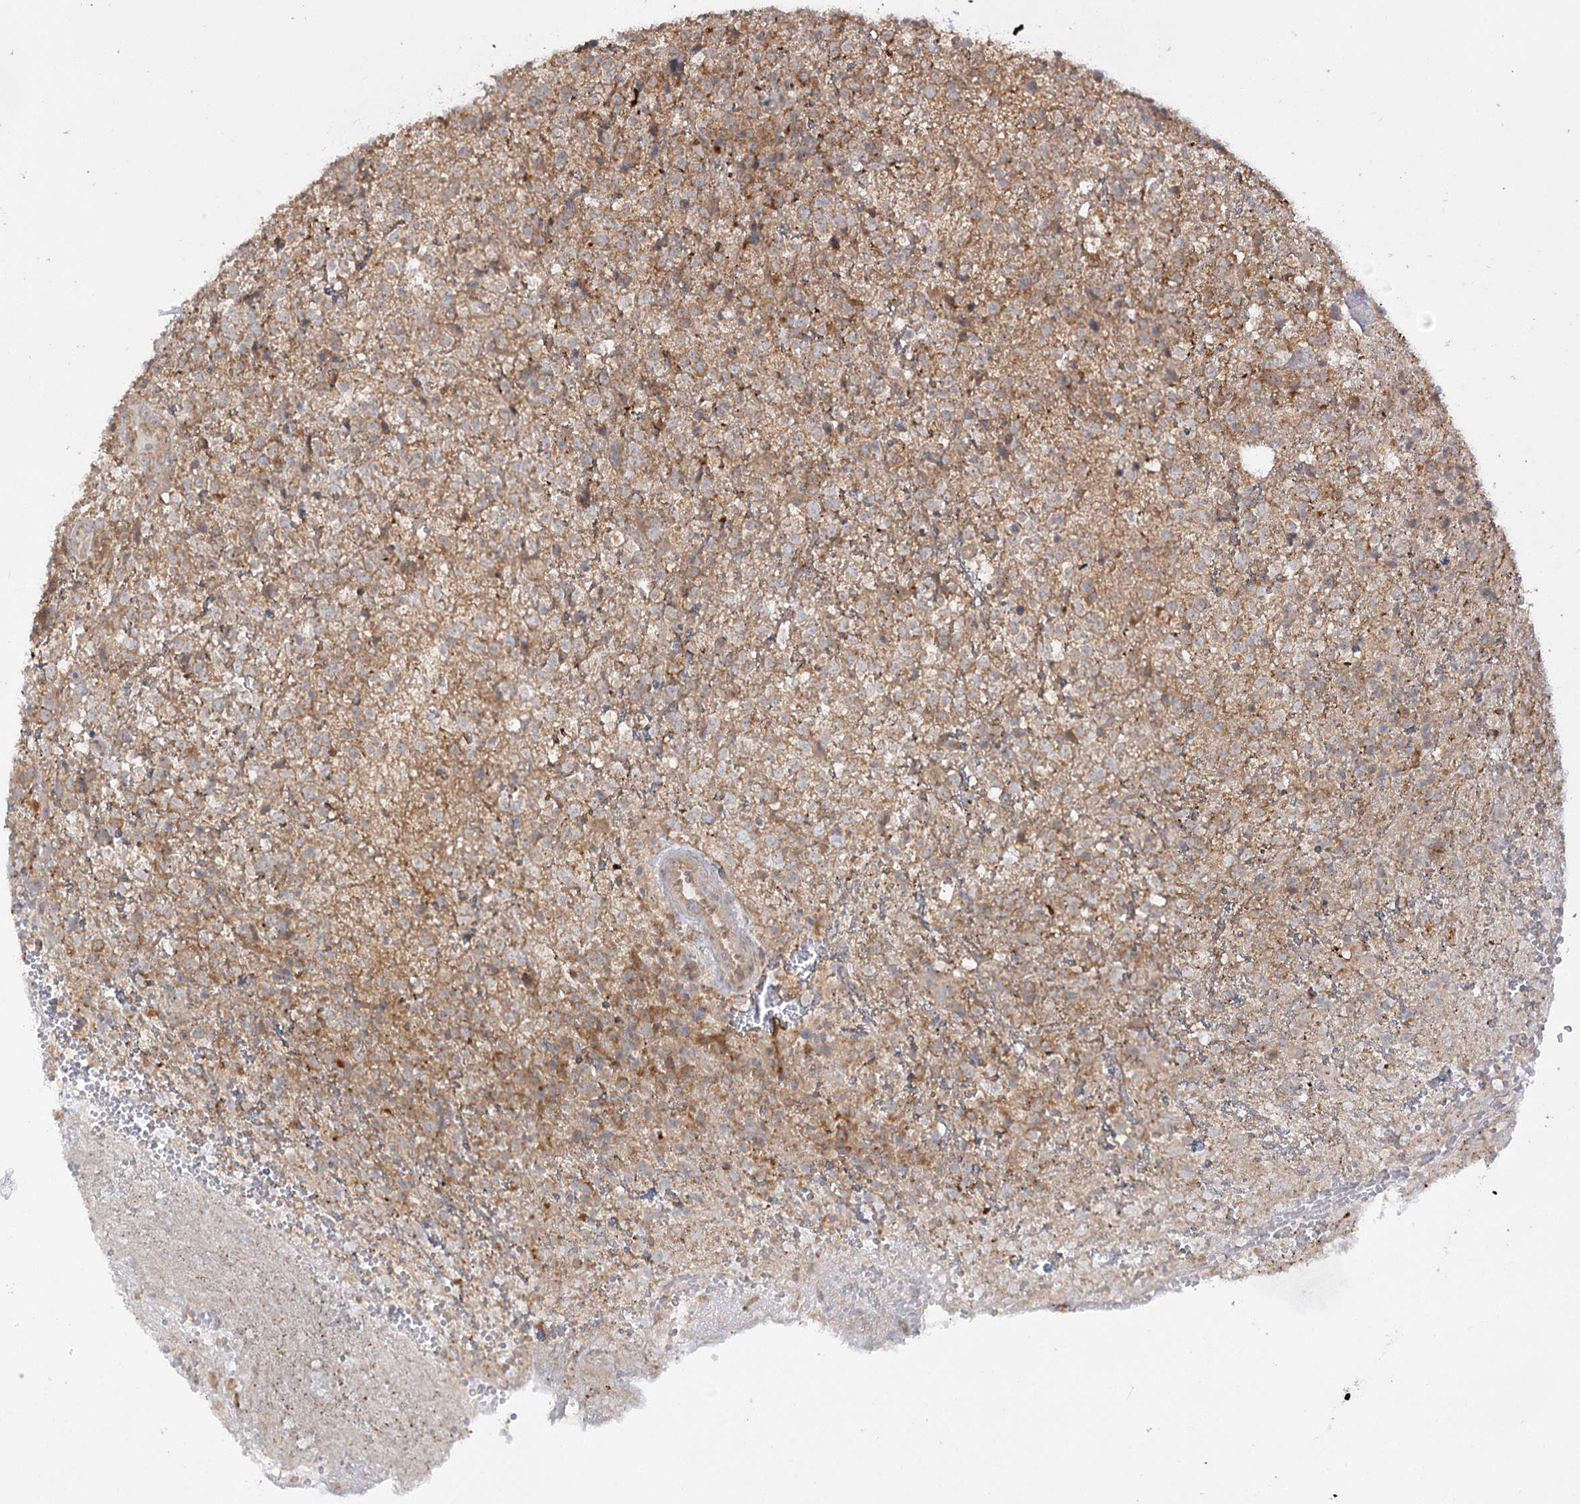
{"staining": {"intensity": "weak", "quantity": ">75%", "location": "cytoplasmic/membranous"}, "tissue": "glioma", "cell_type": "Tumor cells", "image_type": "cancer", "snomed": [{"axis": "morphology", "description": "Glioma, malignant, High grade"}, {"axis": "topography", "description": "Brain"}], "caption": "The micrograph reveals staining of glioma, revealing weak cytoplasmic/membranous protein expression (brown color) within tumor cells. (DAB IHC, brown staining for protein, blue staining for nuclei).", "gene": "SYTL1", "patient": {"sex": "male", "age": 56}}